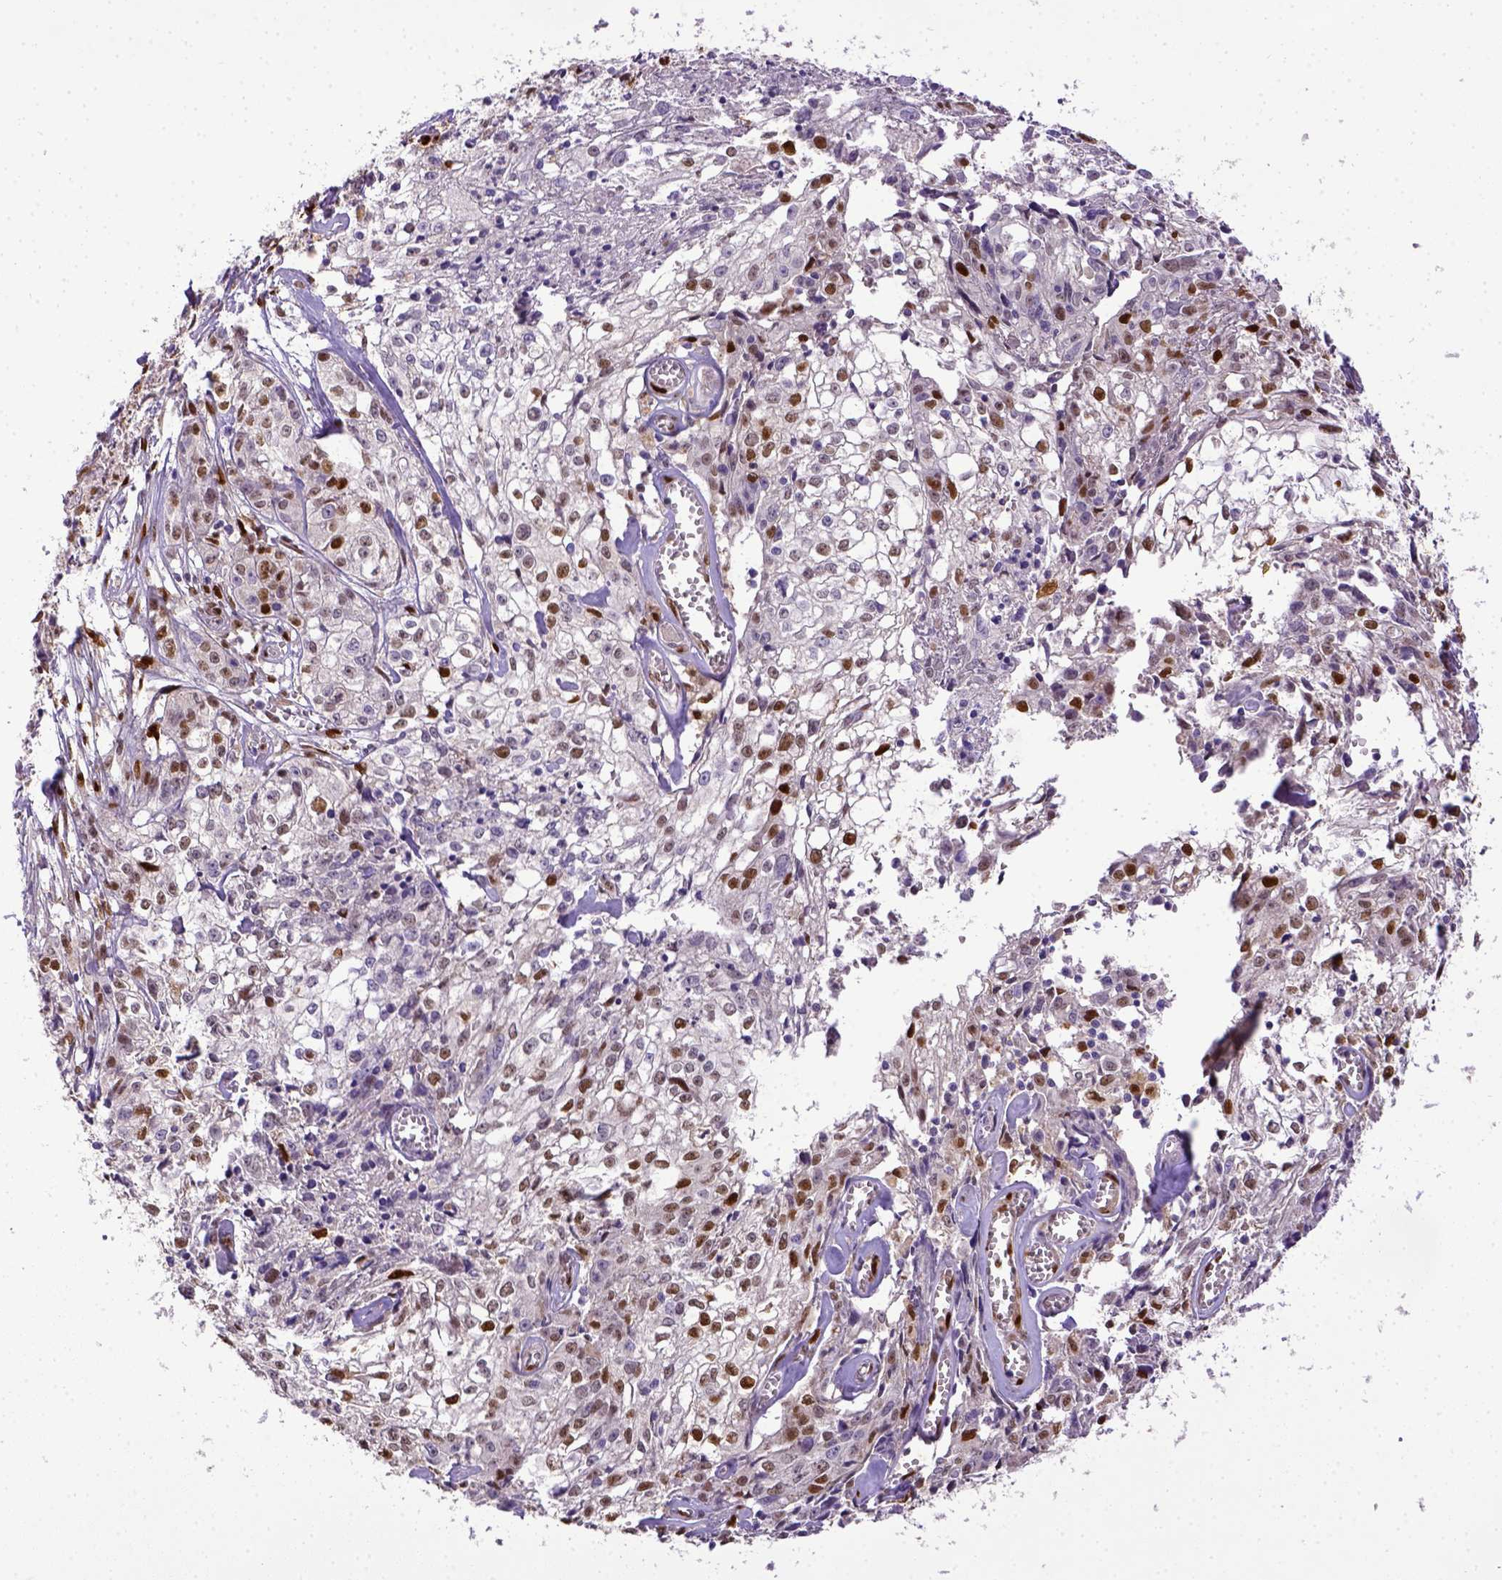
{"staining": {"intensity": "moderate", "quantity": "25%-75%", "location": "nuclear"}, "tissue": "cervical cancer", "cell_type": "Tumor cells", "image_type": "cancer", "snomed": [{"axis": "morphology", "description": "Squamous cell carcinoma, NOS"}, {"axis": "topography", "description": "Cervix"}], "caption": "Immunohistochemical staining of human cervical cancer demonstrates moderate nuclear protein expression in about 25%-75% of tumor cells.", "gene": "CDKN1A", "patient": {"sex": "female", "age": 85}}